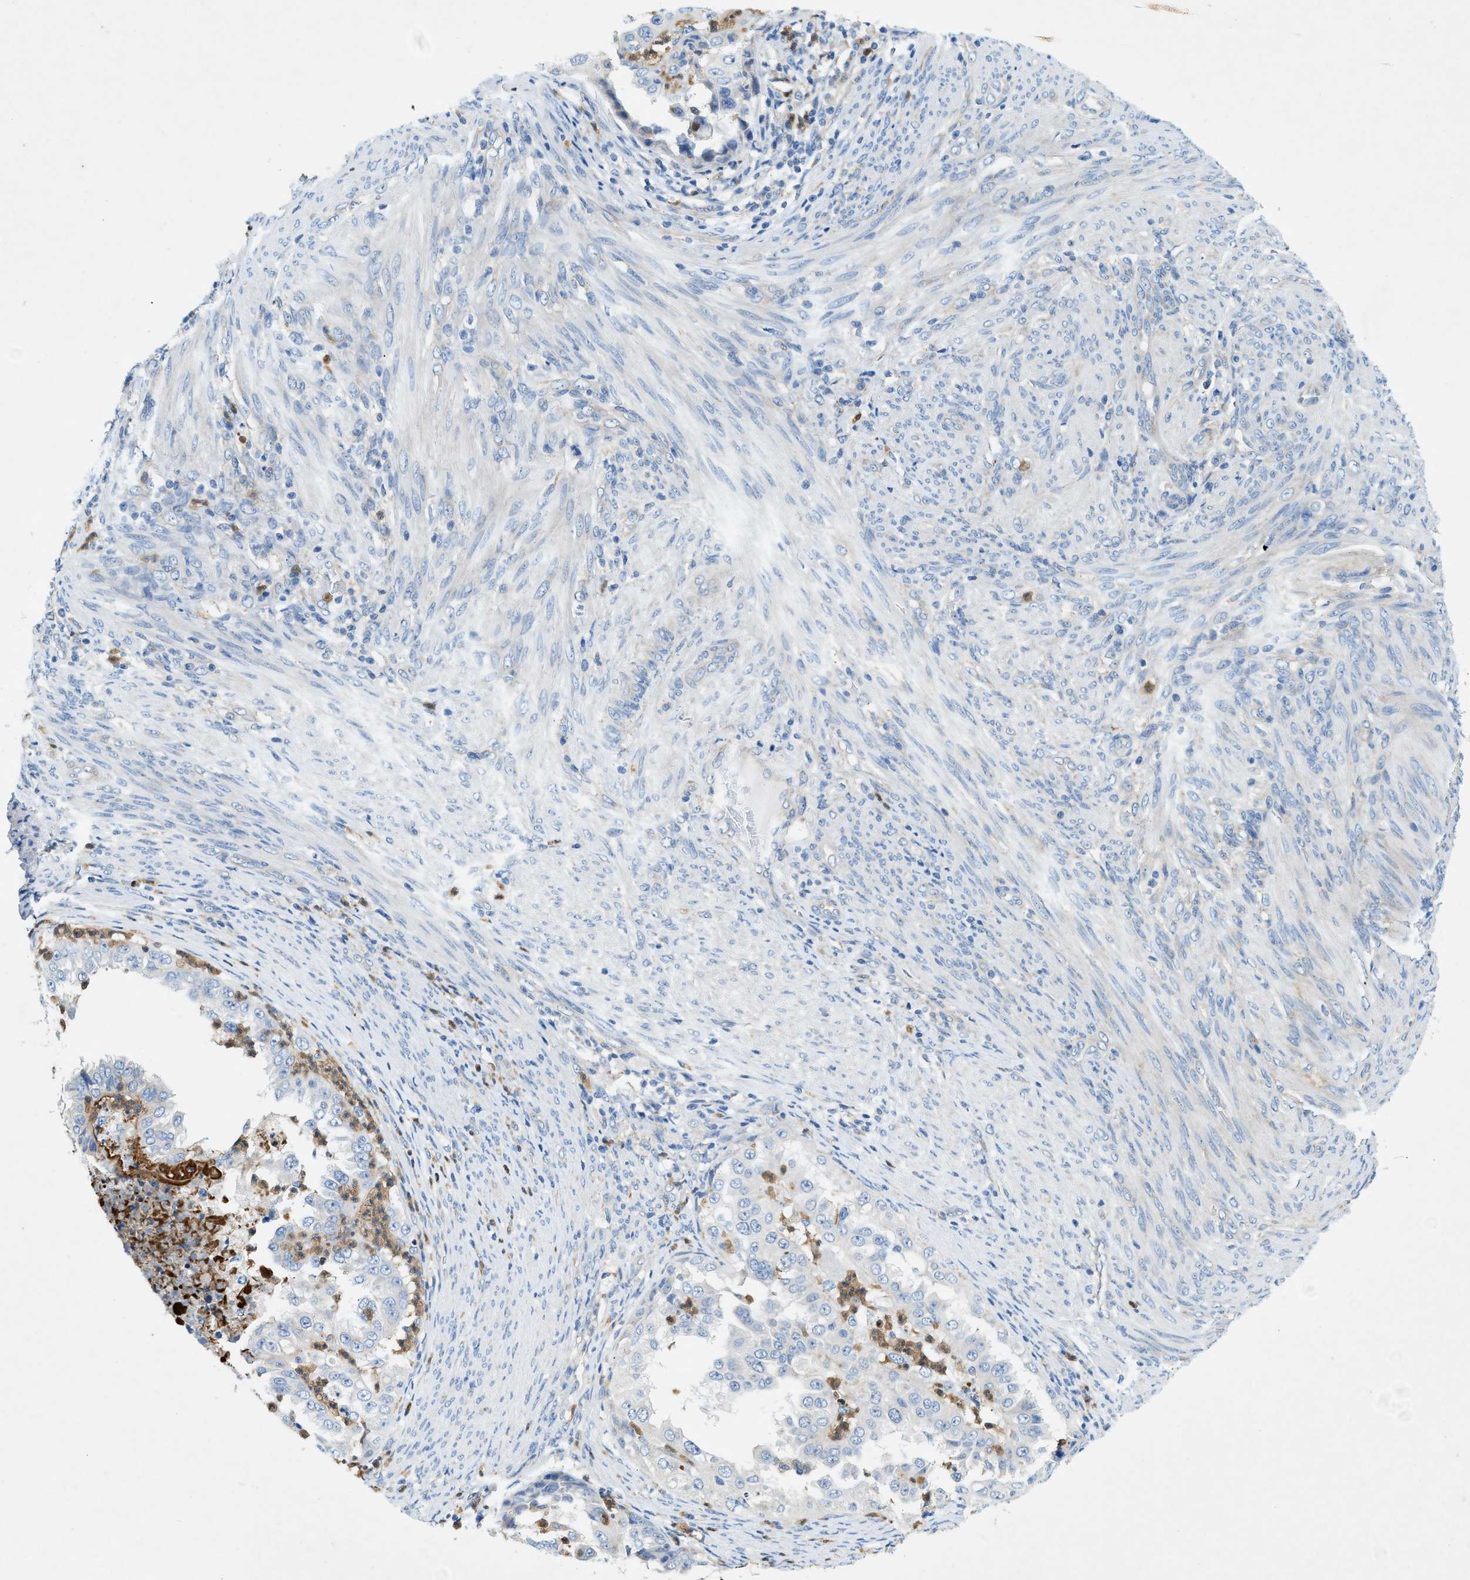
{"staining": {"intensity": "negative", "quantity": "none", "location": "none"}, "tissue": "endometrial cancer", "cell_type": "Tumor cells", "image_type": "cancer", "snomed": [{"axis": "morphology", "description": "Adenocarcinoma, NOS"}, {"axis": "topography", "description": "Endometrium"}], "caption": "Tumor cells show no significant staining in endometrial adenocarcinoma.", "gene": "ZDHHC13", "patient": {"sex": "female", "age": 85}}